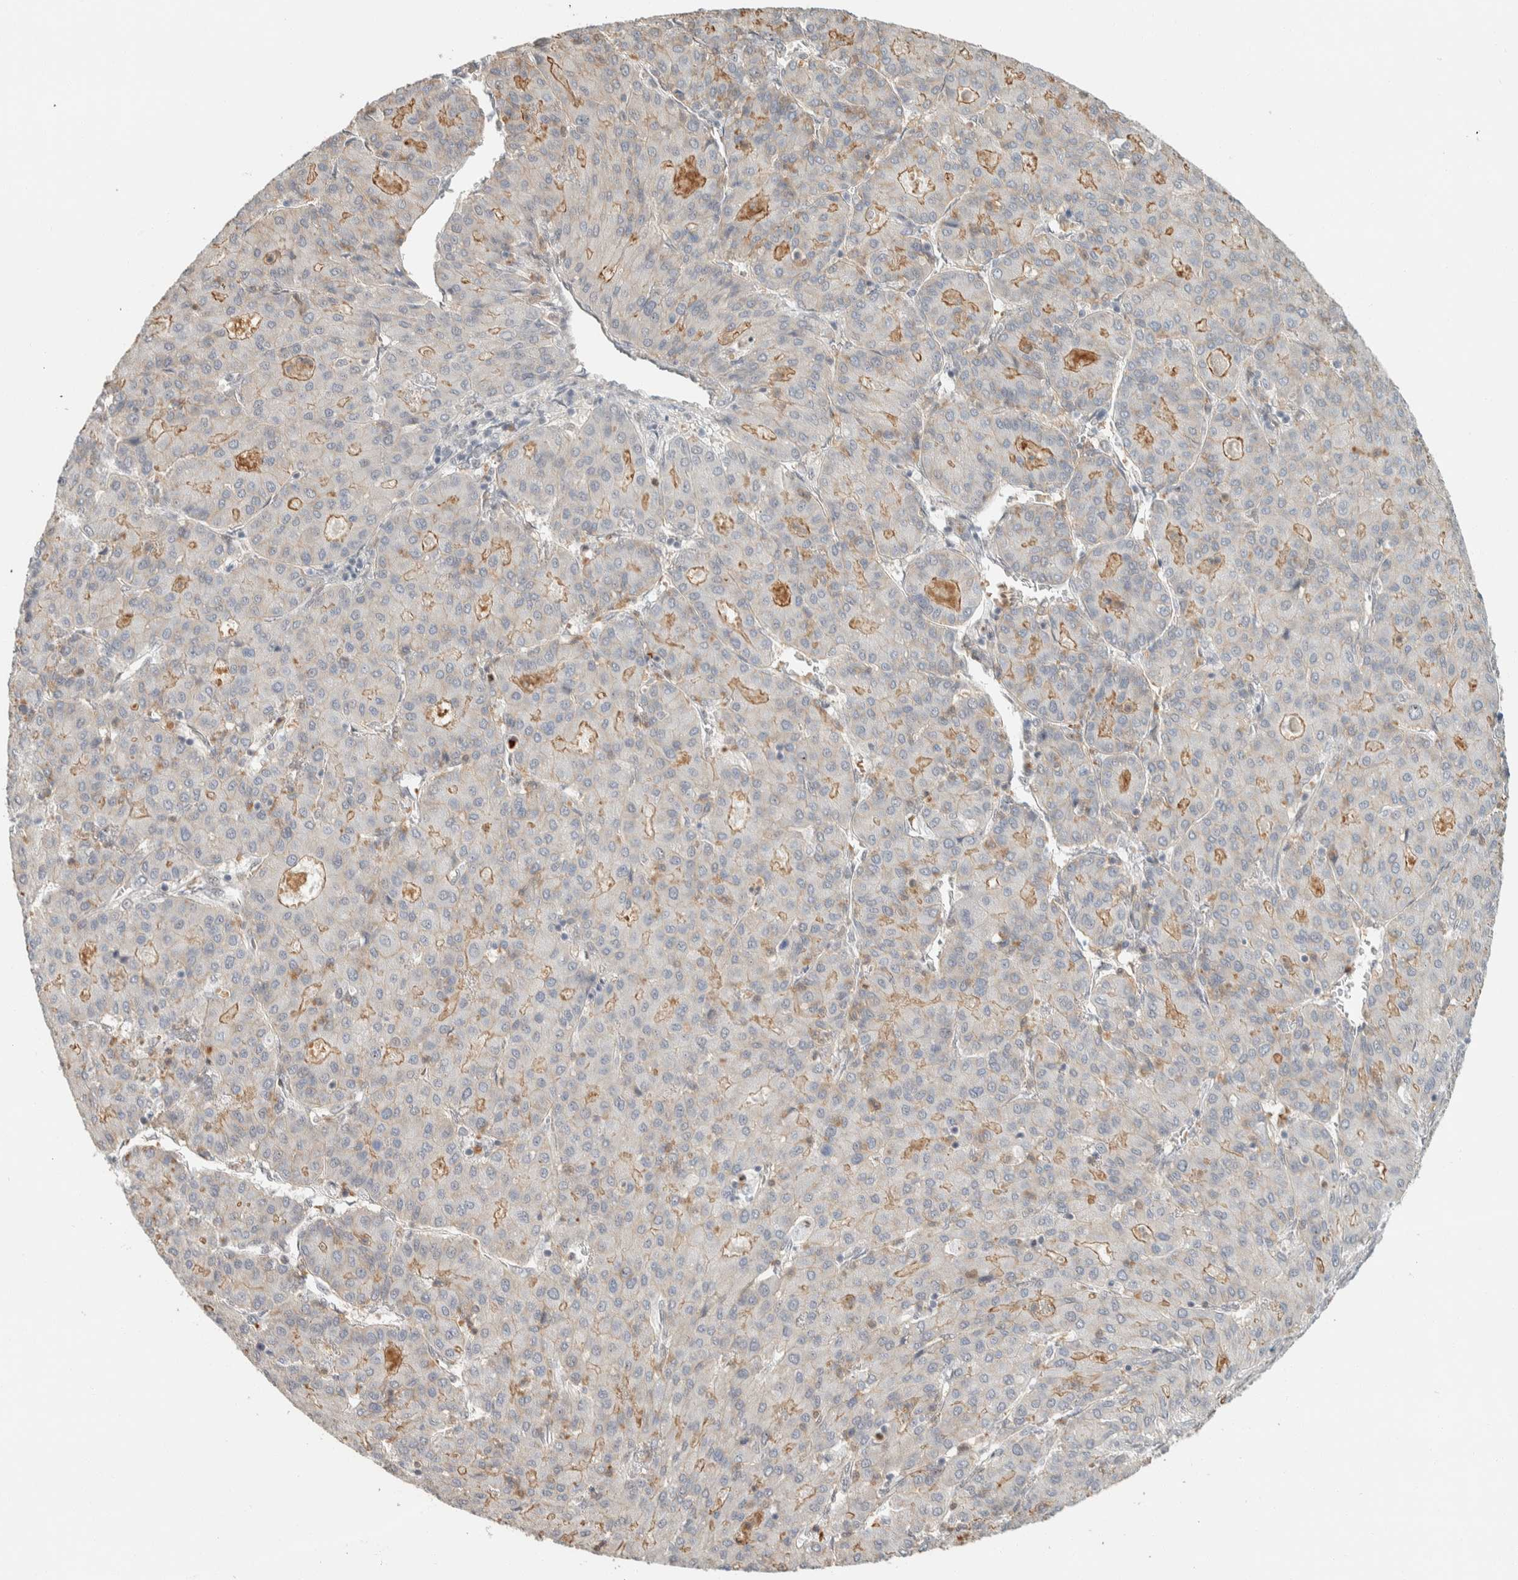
{"staining": {"intensity": "weak", "quantity": "25%-75%", "location": "cytoplasmic/membranous"}, "tissue": "liver cancer", "cell_type": "Tumor cells", "image_type": "cancer", "snomed": [{"axis": "morphology", "description": "Carcinoma, Hepatocellular, NOS"}, {"axis": "topography", "description": "Liver"}], "caption": "Immunohistochemical staining of human liver hepatocellular carcinoma shows low levels of weak cytoplasmic/membranous protein positivity in approximately 25%-75% of tumor cells.", "gene": "ZBTB2", "patient": {"sex": "male", "age": 65}}